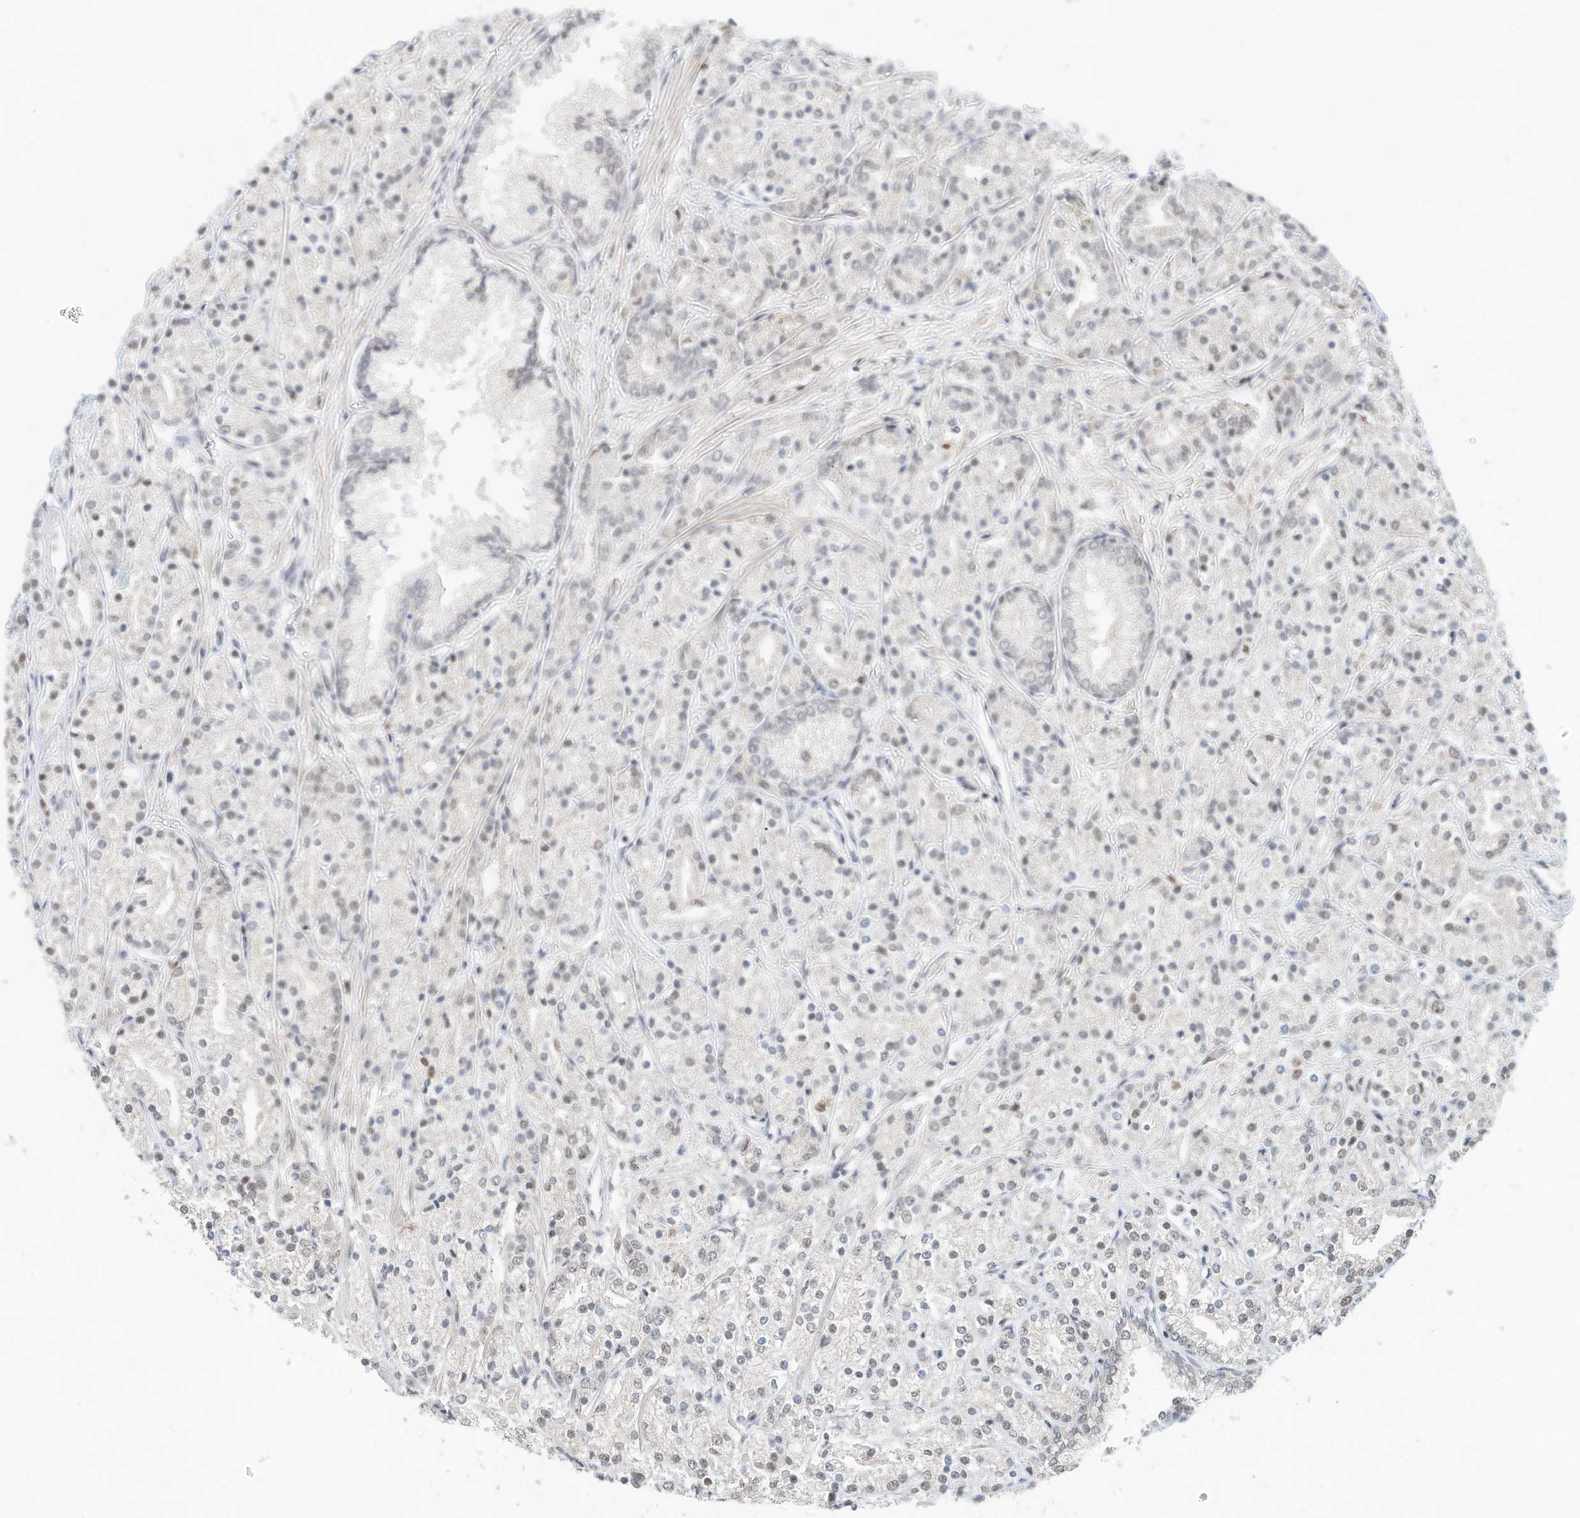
{"staining": {"intensity": "negative", "quantity": "none", "location": "none"}, "tissue": "prostate cancer", "cell_type": "Tumor cells", "image_type": "cancer", "snomed": [{"axis": "morphology", "description": "Adenocarcinoma, High grade"}, {"axis": "topography", "description": "Prostate"}], "caption": "A micrograph of prostate cancer stained for a protein demonstrates no brown staining in tumor cells.", "gene": "OGT", "patient": {"sex": "male", "age": 69}}